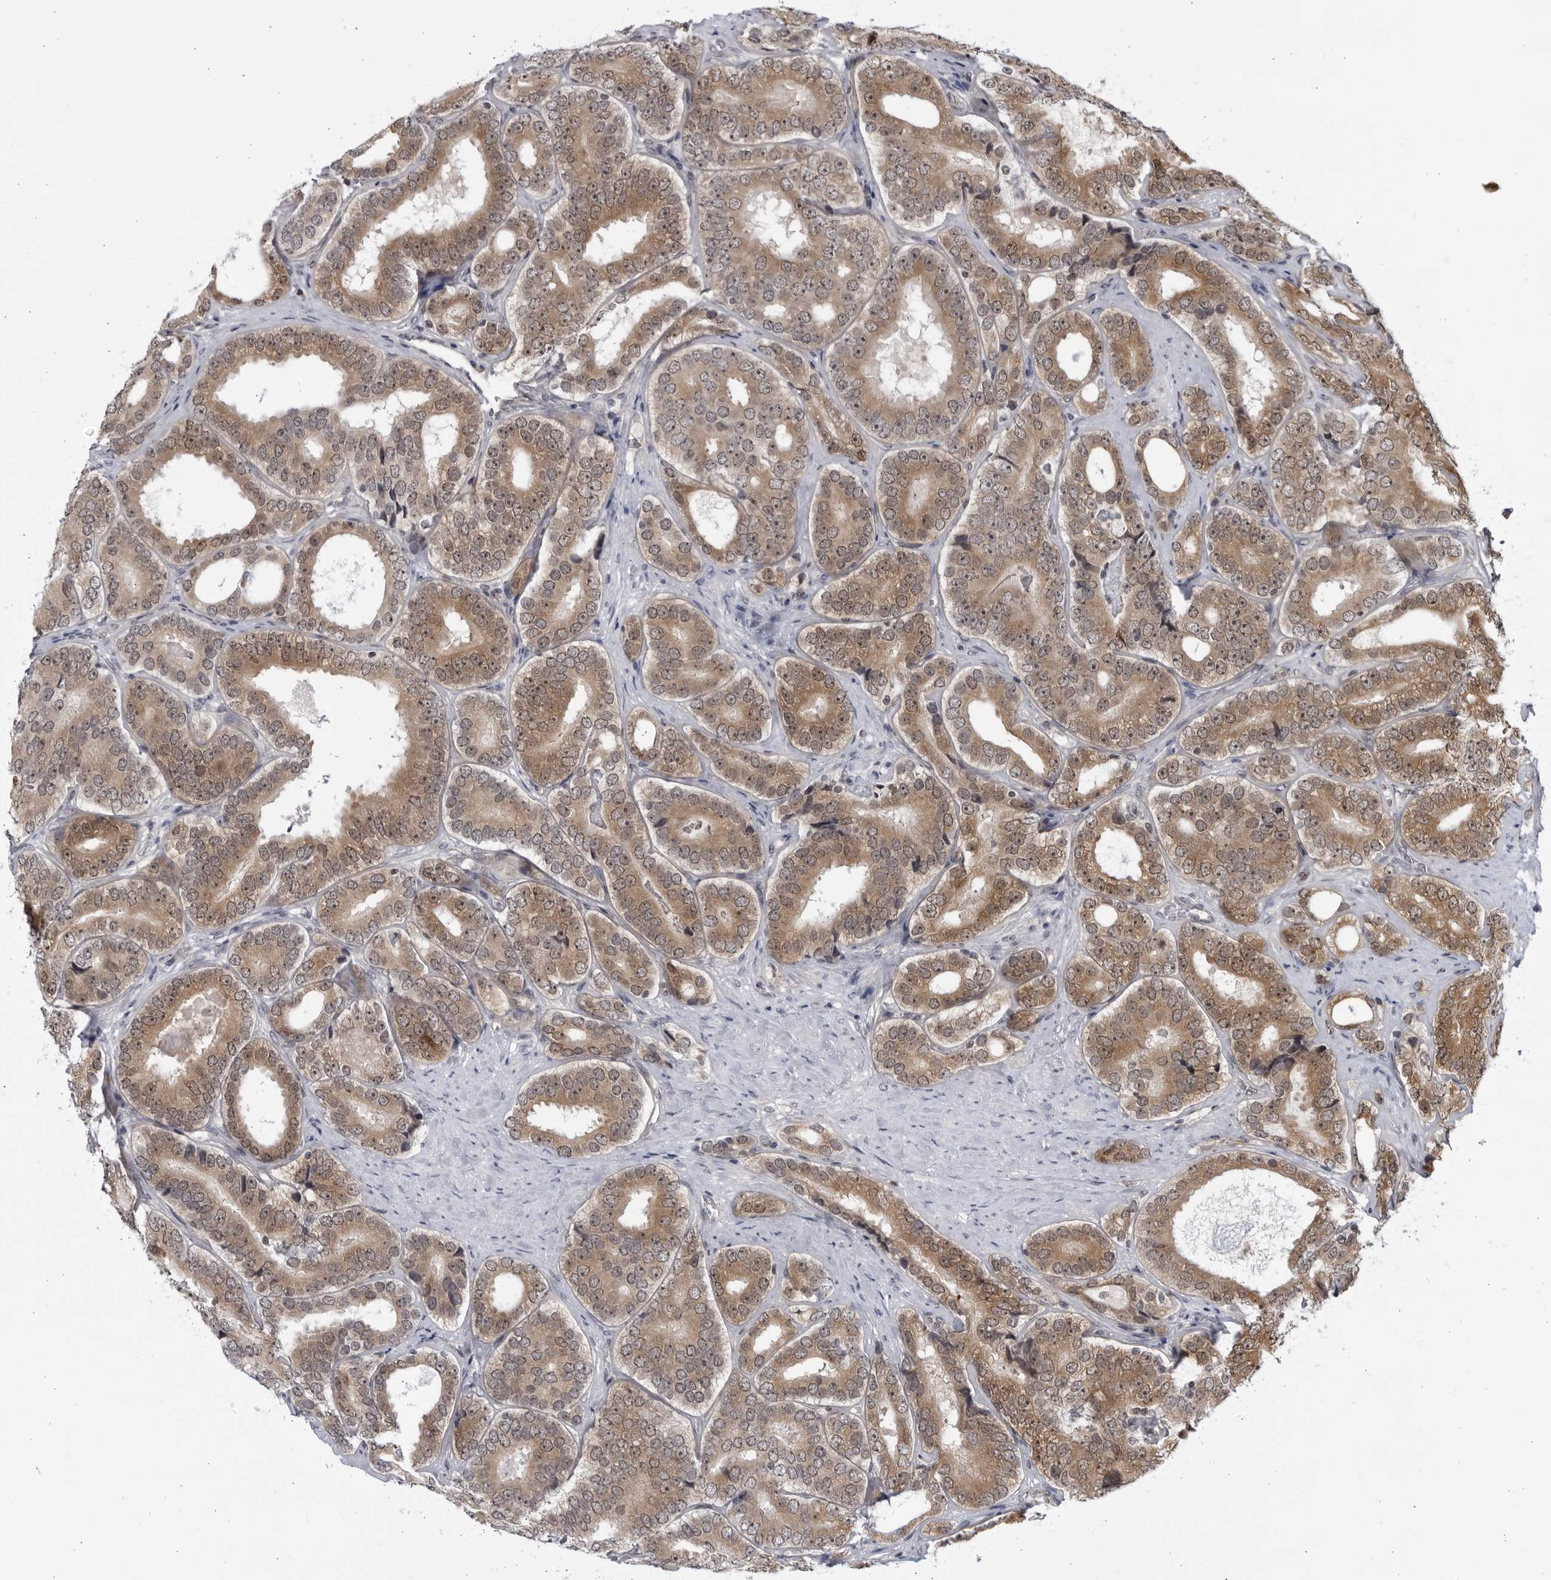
{"staining": {"intensity": "moderate", "quantity": ">75%", "location": "cytoplasmic/membranous,nuclear"}, "tissue": "prostate cancer", "cell_type": "Tumor cells", "image_type": "cancer", "snomed": [{"axis": "morphology", "description": "Adenocarcinoma, High grade"}, {"axis": "topography", "description": "Prostate"}], "caption": "Protein staining of prostate cancer tissue shows moderate cytoplasmic/membranous and nuclear staining in approximately >75% of tumor cells. (brown staining indicates protein expression, while blue staining denotes nuclei).", "gene": "ITGB3BP", "patient": {"sex": "male", "age": 56}}